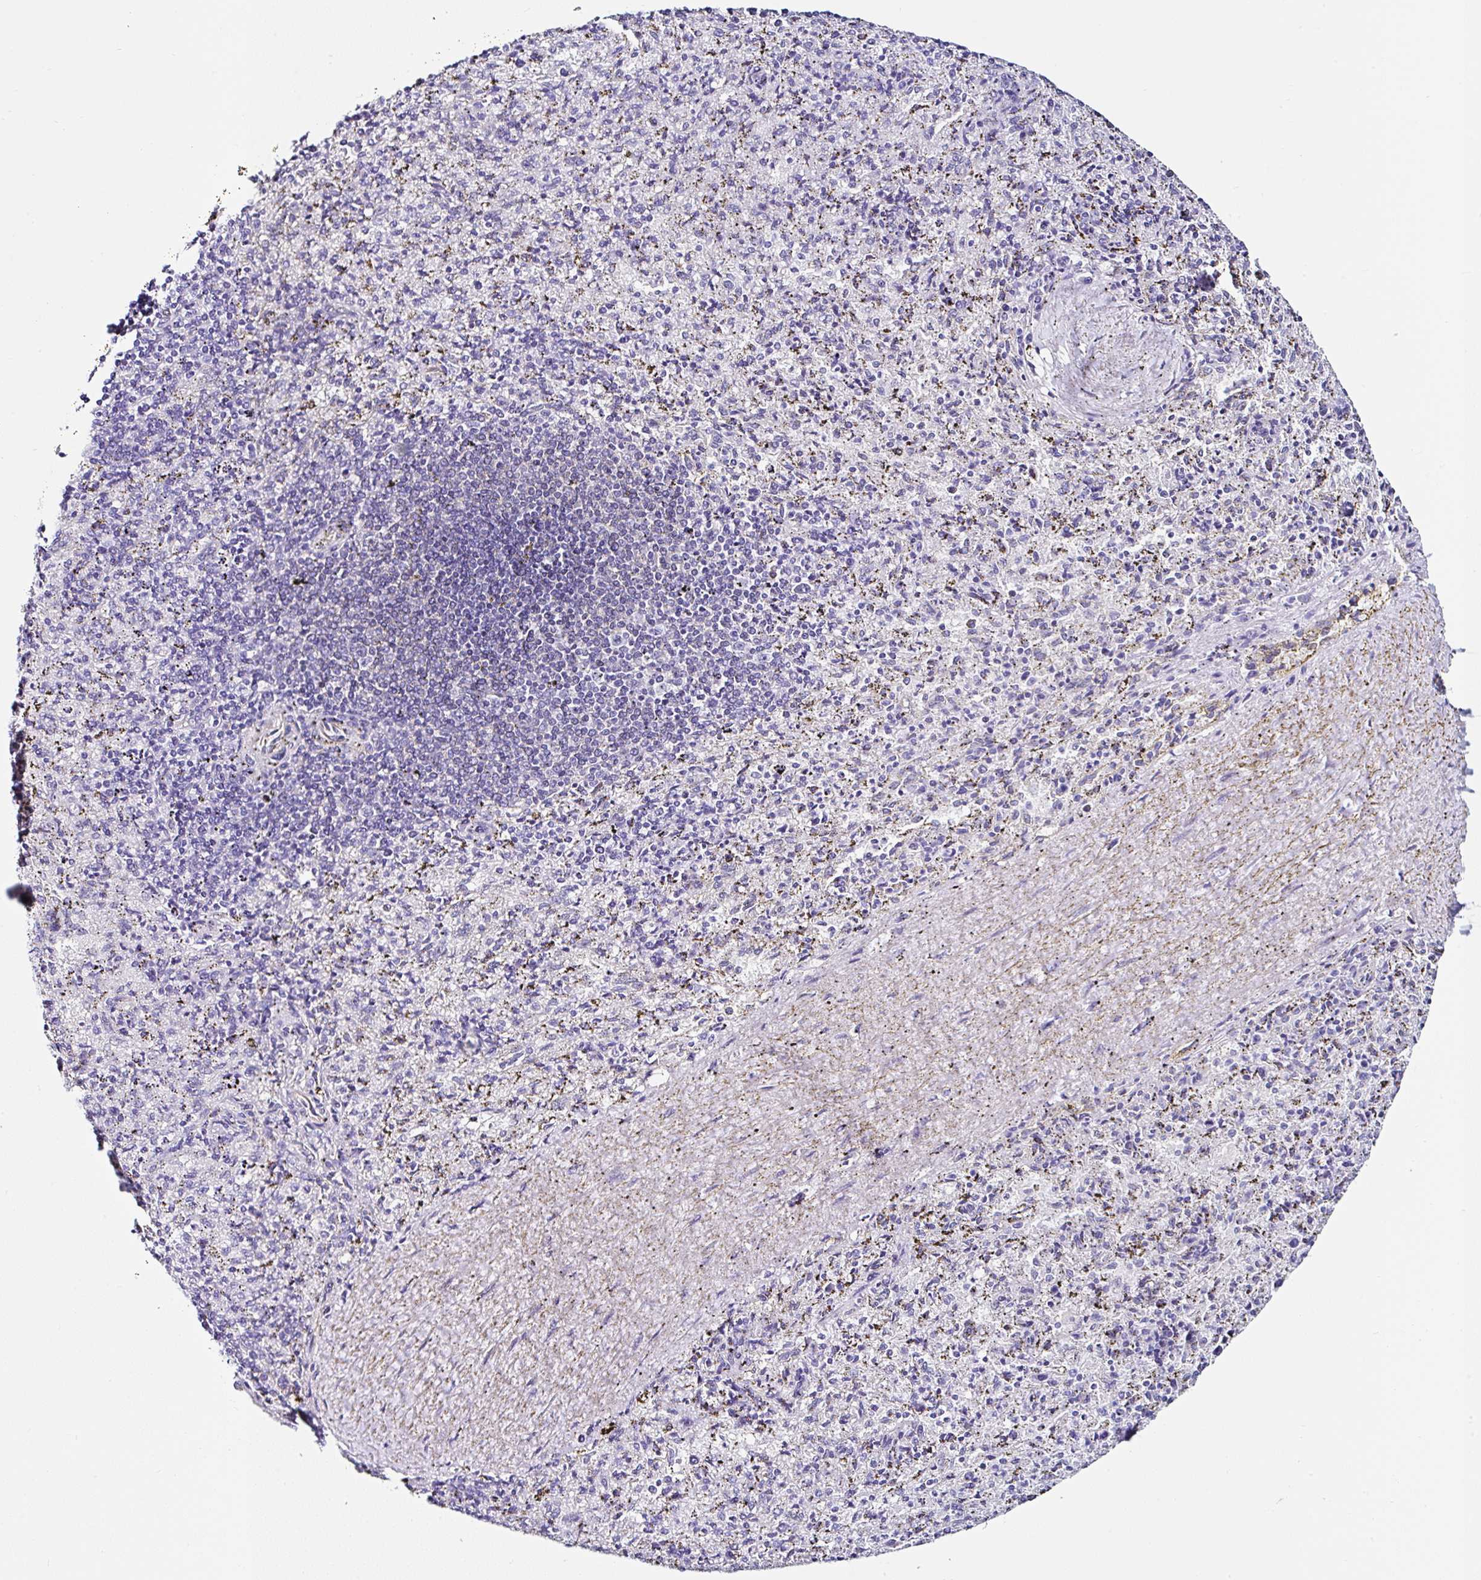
{"staining": {"intensity": "negative", "quantity": "none", "location": "none"}, "tissue": "spleen", "cell_type": "Cells in red pulp", "image_type": "normal", "snomed": [{"axis": "morphology", "description": "Normal tissue, NOS"}, {"axis": "topography", "description": "Spleen"}], "caption": "This is an immunohistochemistry image of unremarkable human spleen. There is no staining in cells in red pulp.", "gene": "TMPRSS11E", "patient": {"sex": "male", "age": 57}}